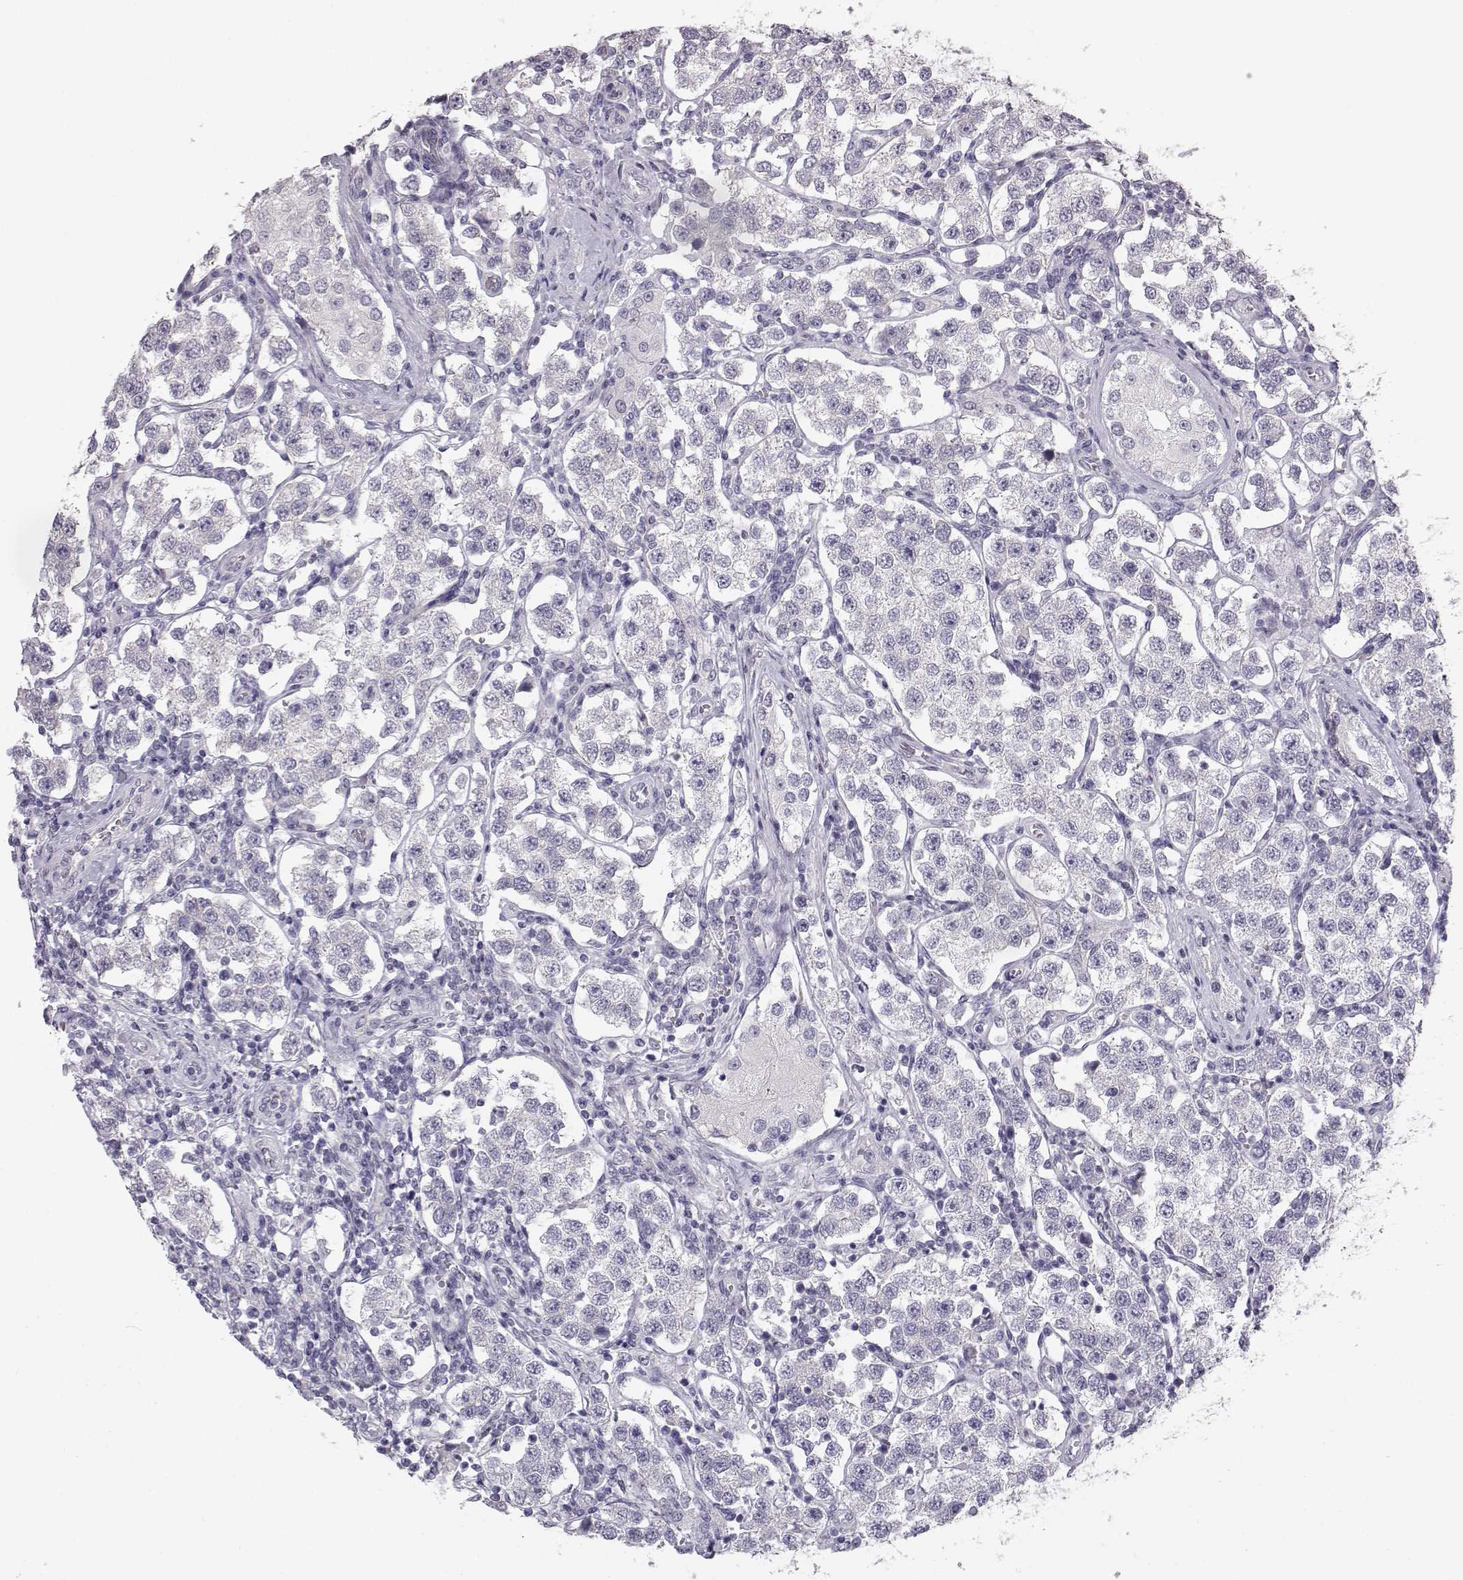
{"staining": {"intensity": "negative", "quantity": "none", "location": "none"}, "tissue": "testis cancer", "cell_type": "Tumor cells", "image_type": "cancer", "snomed": [{"axis": "morphology", "description": "Seminoma, NOS"}, {"axis": "topography", "description": "Testis"}], "caption": "There is no significant staining in tumor cells of seminoma (testis).", "gene": "MYCBPAP", "patient": {"sex": "male", "age": 37}}